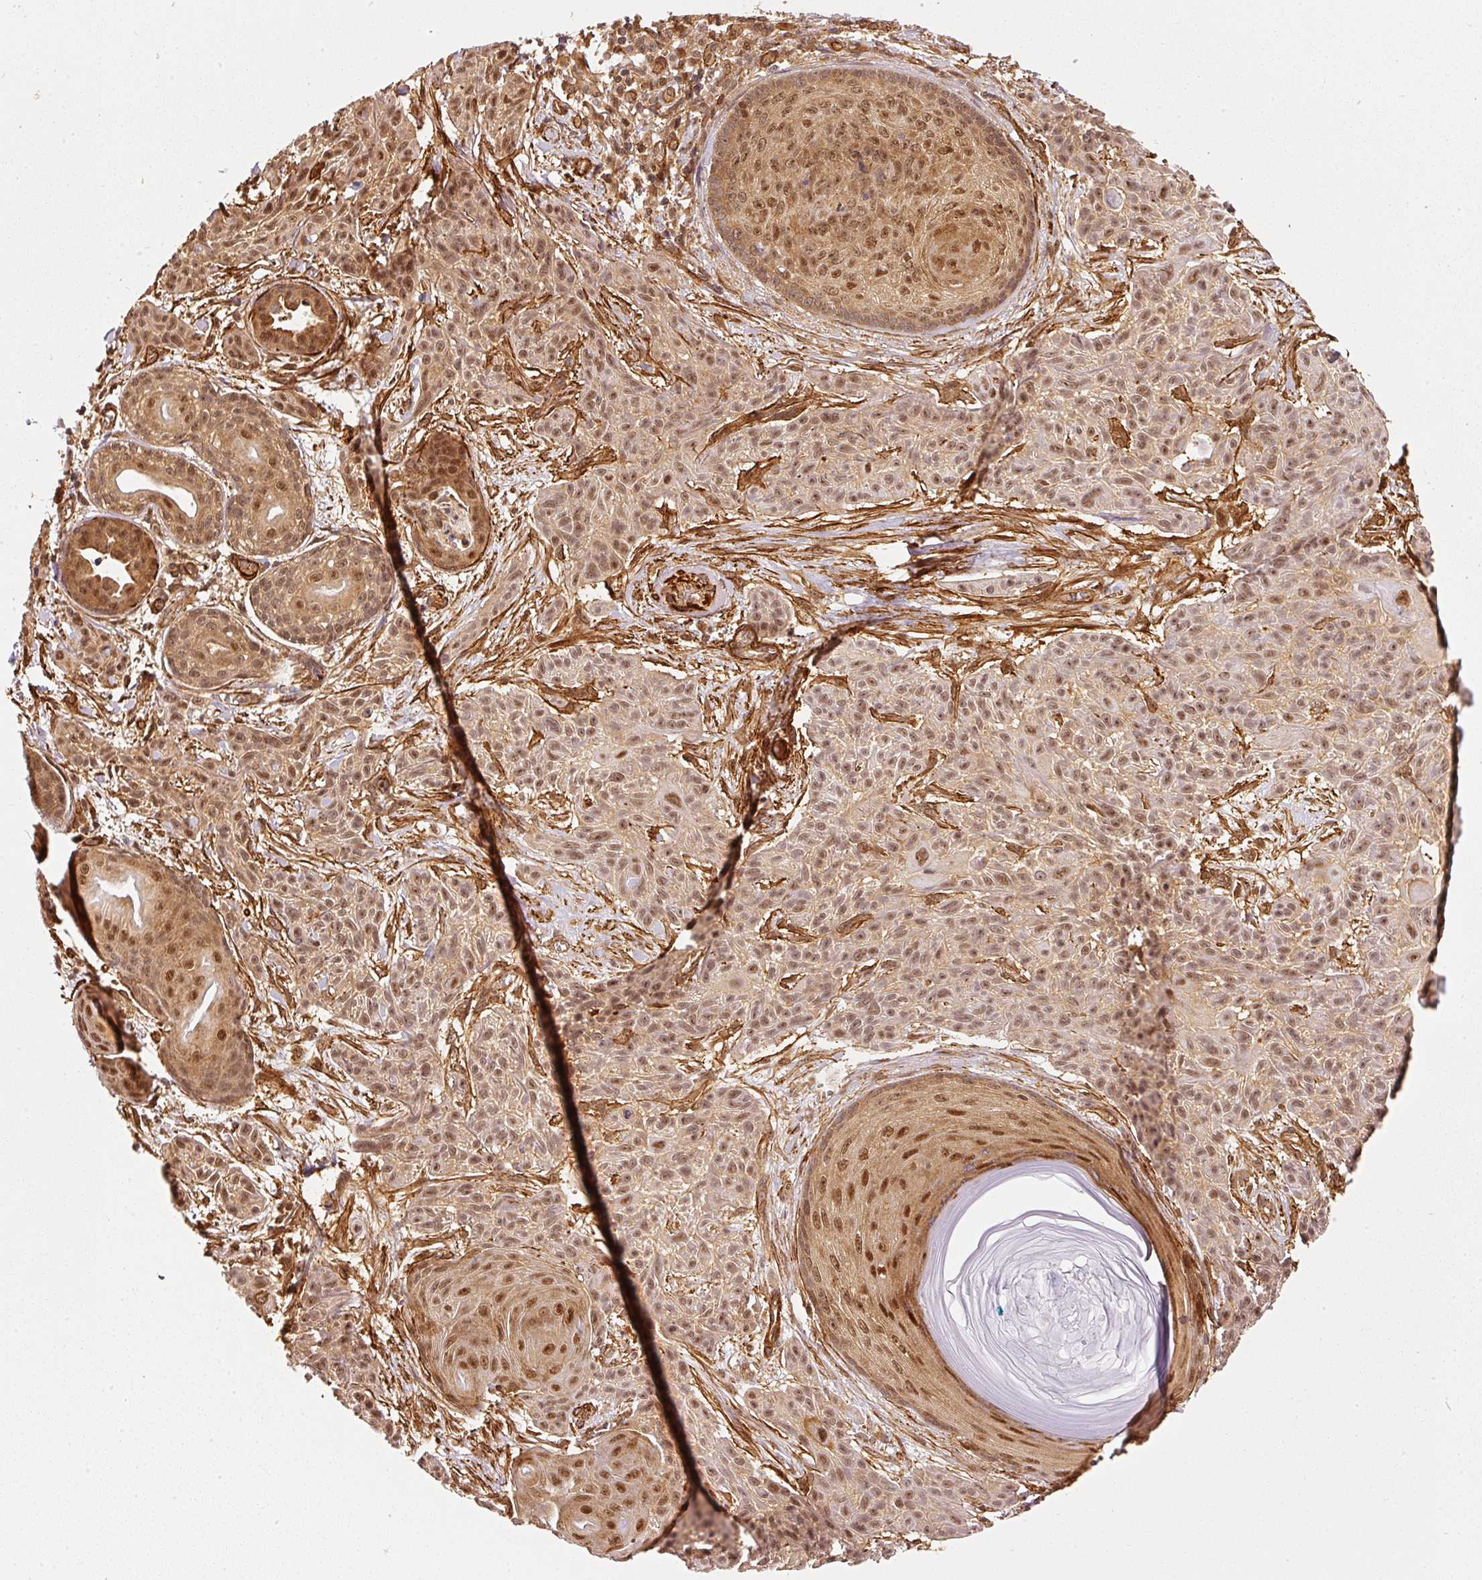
{"staining": {"intensity": "strong", "quantity": ">75%", "location": "cytoplasmic/membranous,nuclear"}, "tissue": "skin cancer", "cell_type": "Tumor cells", "image_type": "cancer", "snomed": [{"axis": "morphology", "description": "Squamous cell carcinoma, NOS"}, {"axis": "topography", "description": "Skin"}], "caption": "Skin cancer was stained to show a protein in brown. There is high levels of strong cytoplasmic/membranous and nuclear staining in approximately >75% of tumor cells.", "gene": "PSMD1", "patient": {"sex": "male", "age": 86}}